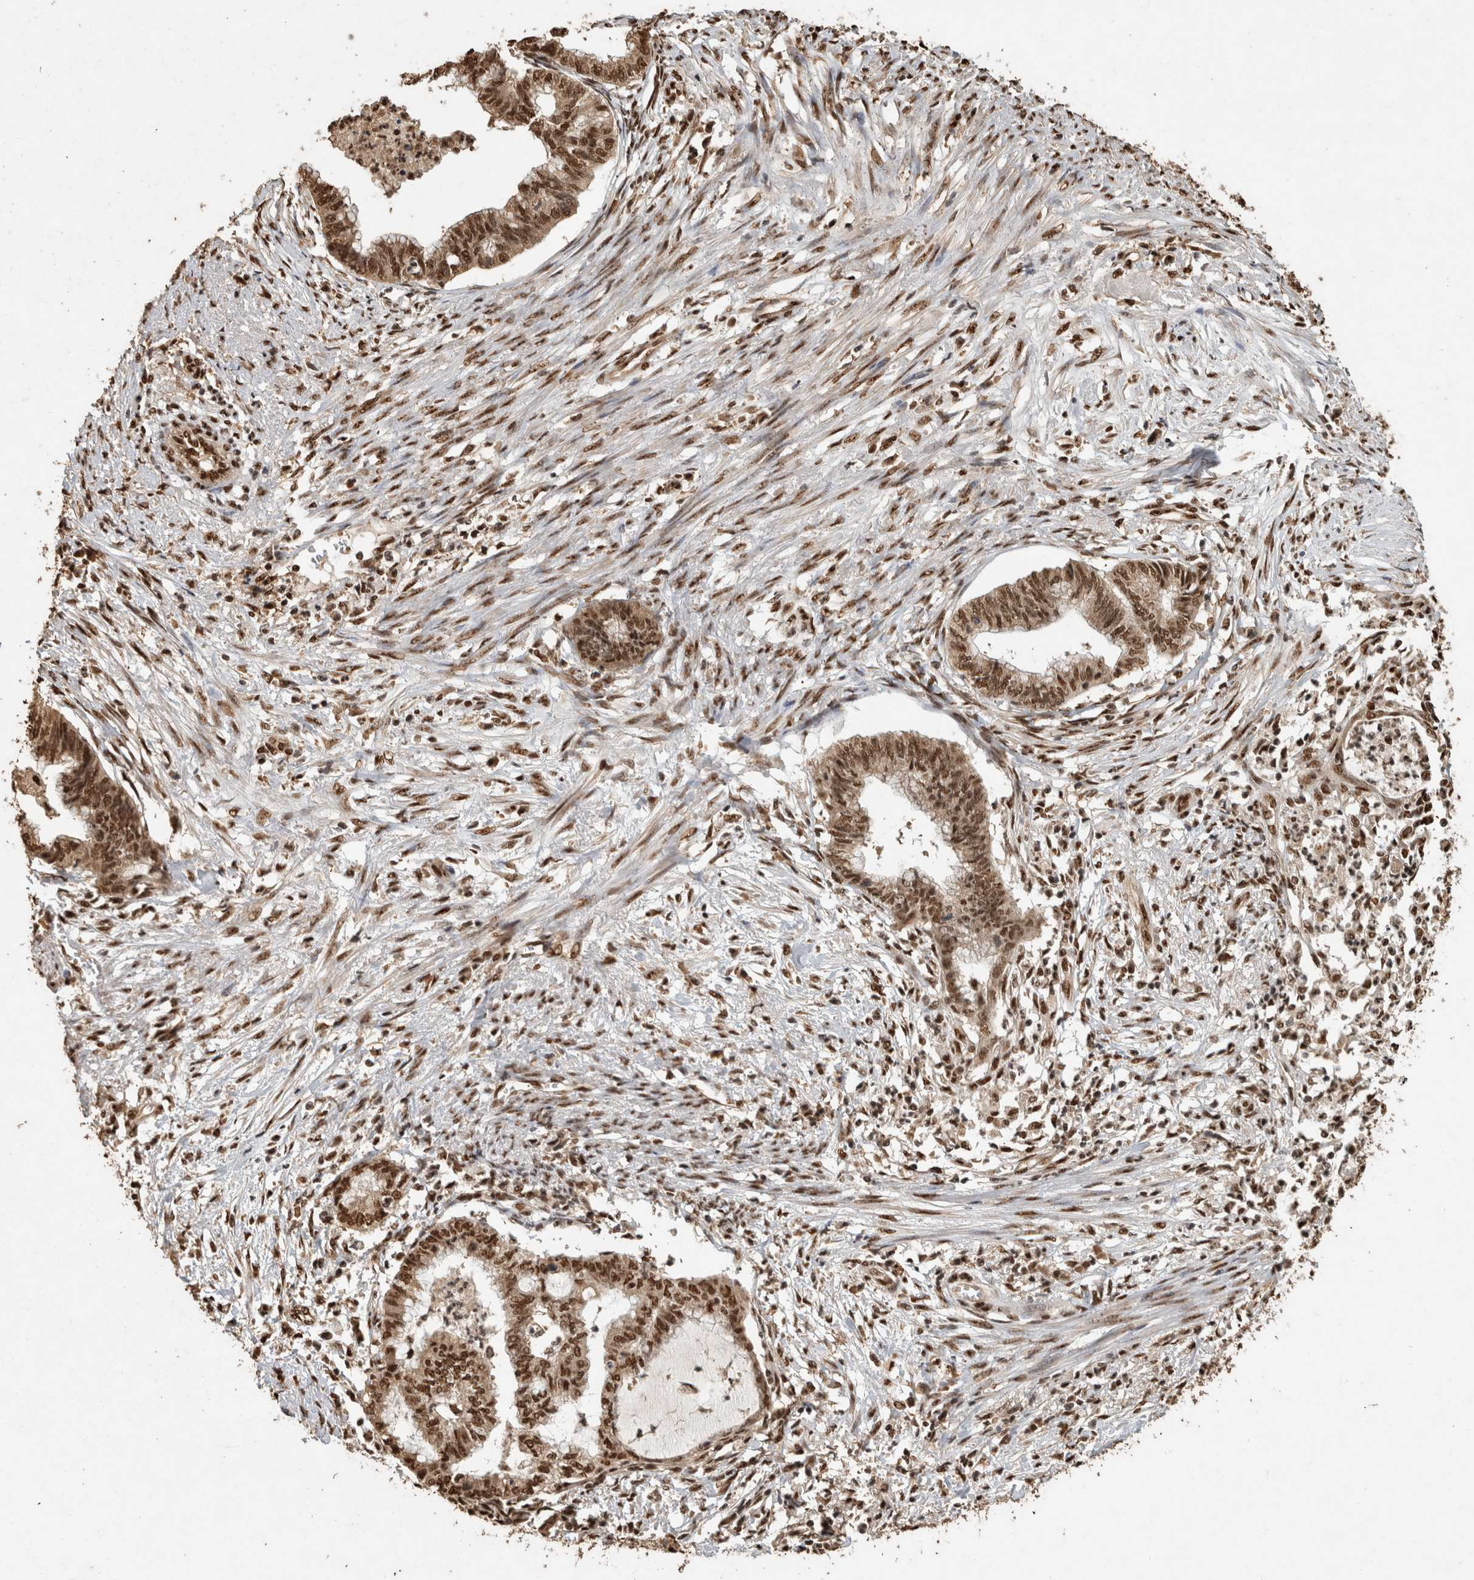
{"staining": {"intensity": "strong", "quantity": ">75%", "location": "nuclear"}, "tissue": "endometrial cancer", "cell_type": "Tumor cells", "image_type": "cancer", "snomed": [{"axis": "morphology", "description": "Necrosis, NOS"}, {"axis": "morphology", "description": "Adenocarcinoma, NOS"}, {"axis": "topography", "description": "Endometrium"}], "caption": "Protein expression analysis of human endometrial cancer reveals strong nuclear staining in about >75% of tumor cells. (Stains: DAB (3,3'-diaminobenzidine) in brown, nuclei in blue, Microscopy: brightfield microscopy at high magnification).", "gene": "RAD50", "patient": {"sex": "female", "age": 79}}